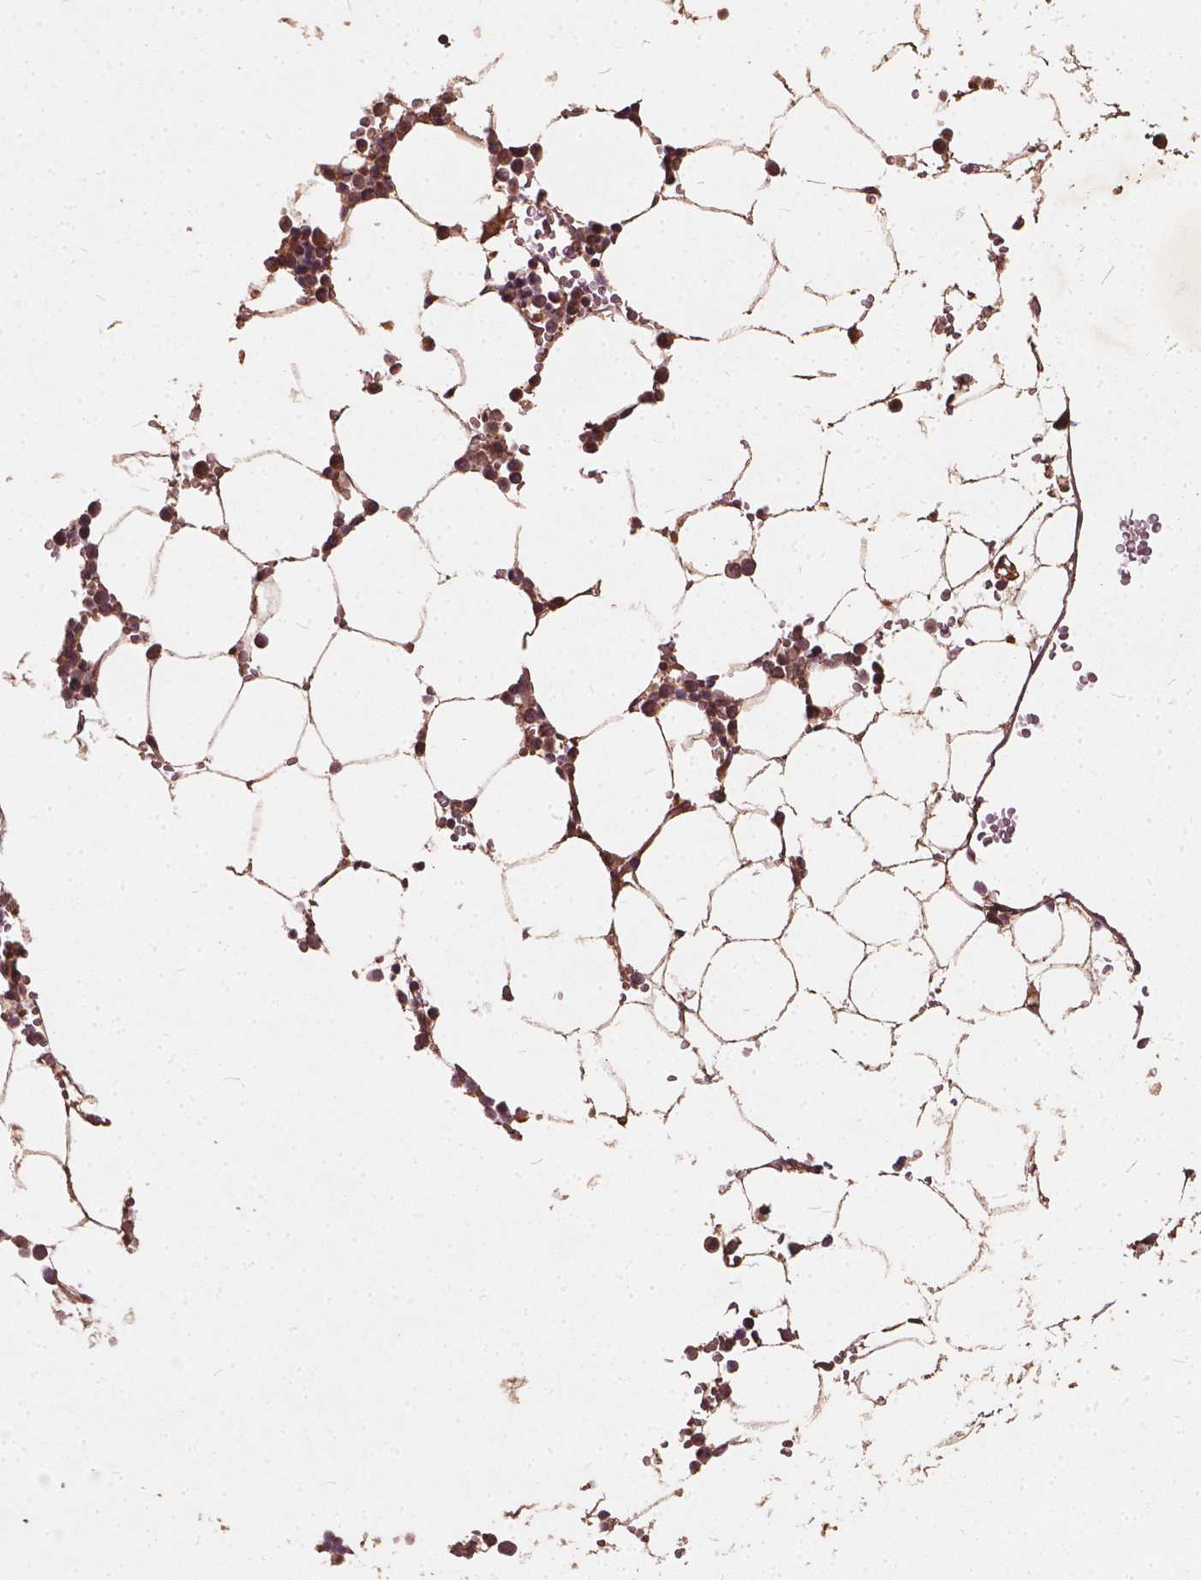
{"staining": {"intensity": "moderate", "quantity": ">75%", "location": "cytoplasmic/membranous"}, "tissue": "bone marrow", "cell_type": "Hematopoietic cells", "image_type": "normal", "snomed": [{"axis": "morphology", "description": "Normal tissue, NOS"}, {"axis": "topography", "description": "Bone marrow"}], "caption": "Normal bone marrow was stained to show a protein in brown. There is medium levels of moderate cytoplasmic/membranous expression in about >75% of hematopoietic cells. The protein of interest is stained brown, and the nuclei are stained in blue (DAB IHC with brightfield microscopy, high magnification).", "gene": "UBXN2A", "patient": {"sex": "female", "age": 52}}